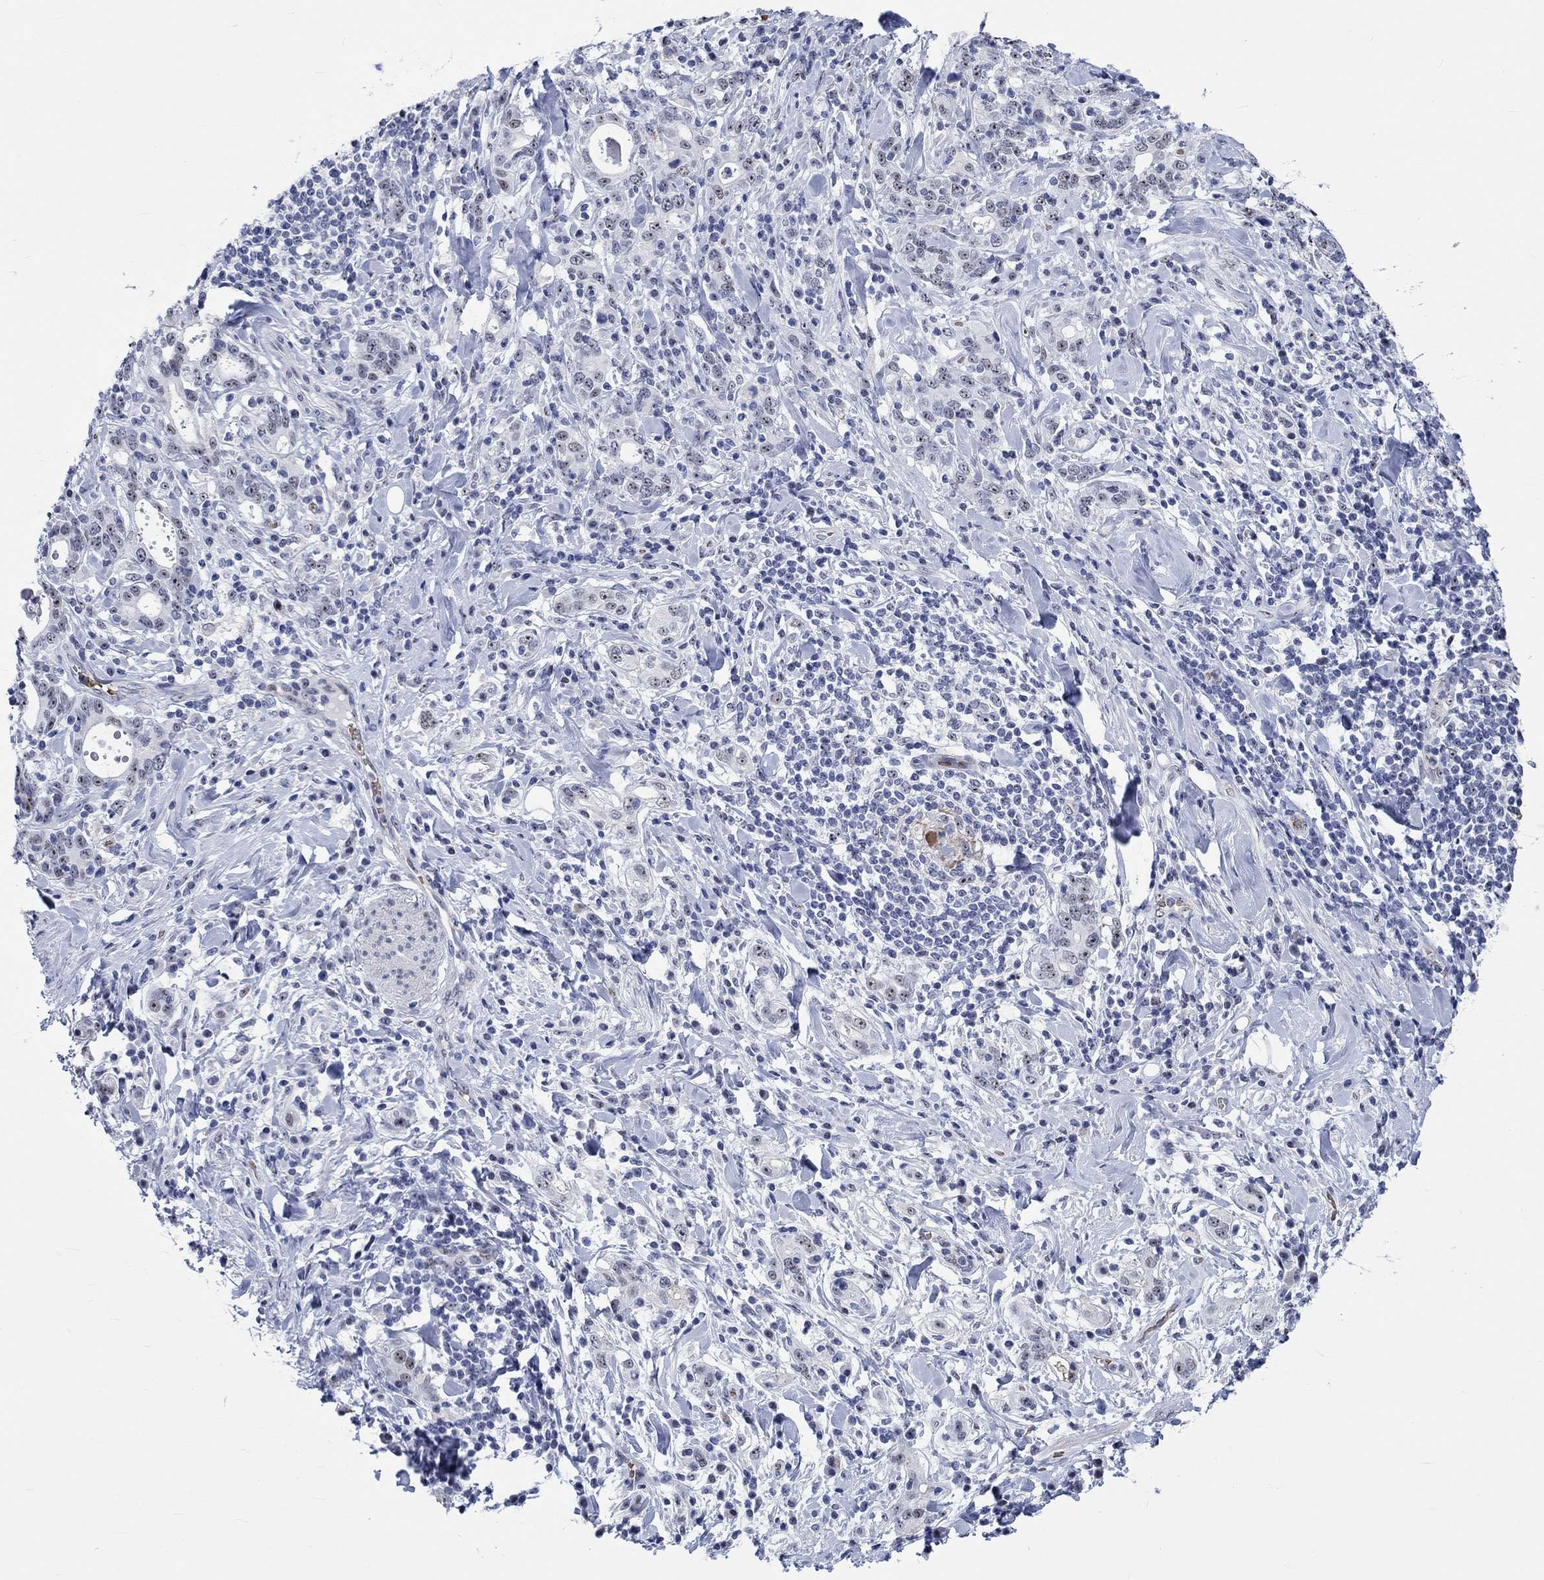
{"staining": {"intensity": "strong", "quantity": "25%-75%", "location": "nuclear"}, "tissue": "stomach cancer", "cell_type": "Tumor cells", "image_type": "cancer", "snomed": [{"axis": "morphology", "description": "Adenocarcinoma, NOS"}, {"axis": "topography", "description": "Stomach"}], "caption": "Immunohistochemistry micrograph of neoplastic tissue: stomach cancer (adenocarcinoma) stained using immunohistochemistry shows high levels of strong protein expression localized specifically in the nuclear of tumor cells, appearing as a nuclear brown color.", "gene": "ZNF446", "patient": {"sex": "male", "age": 79}}